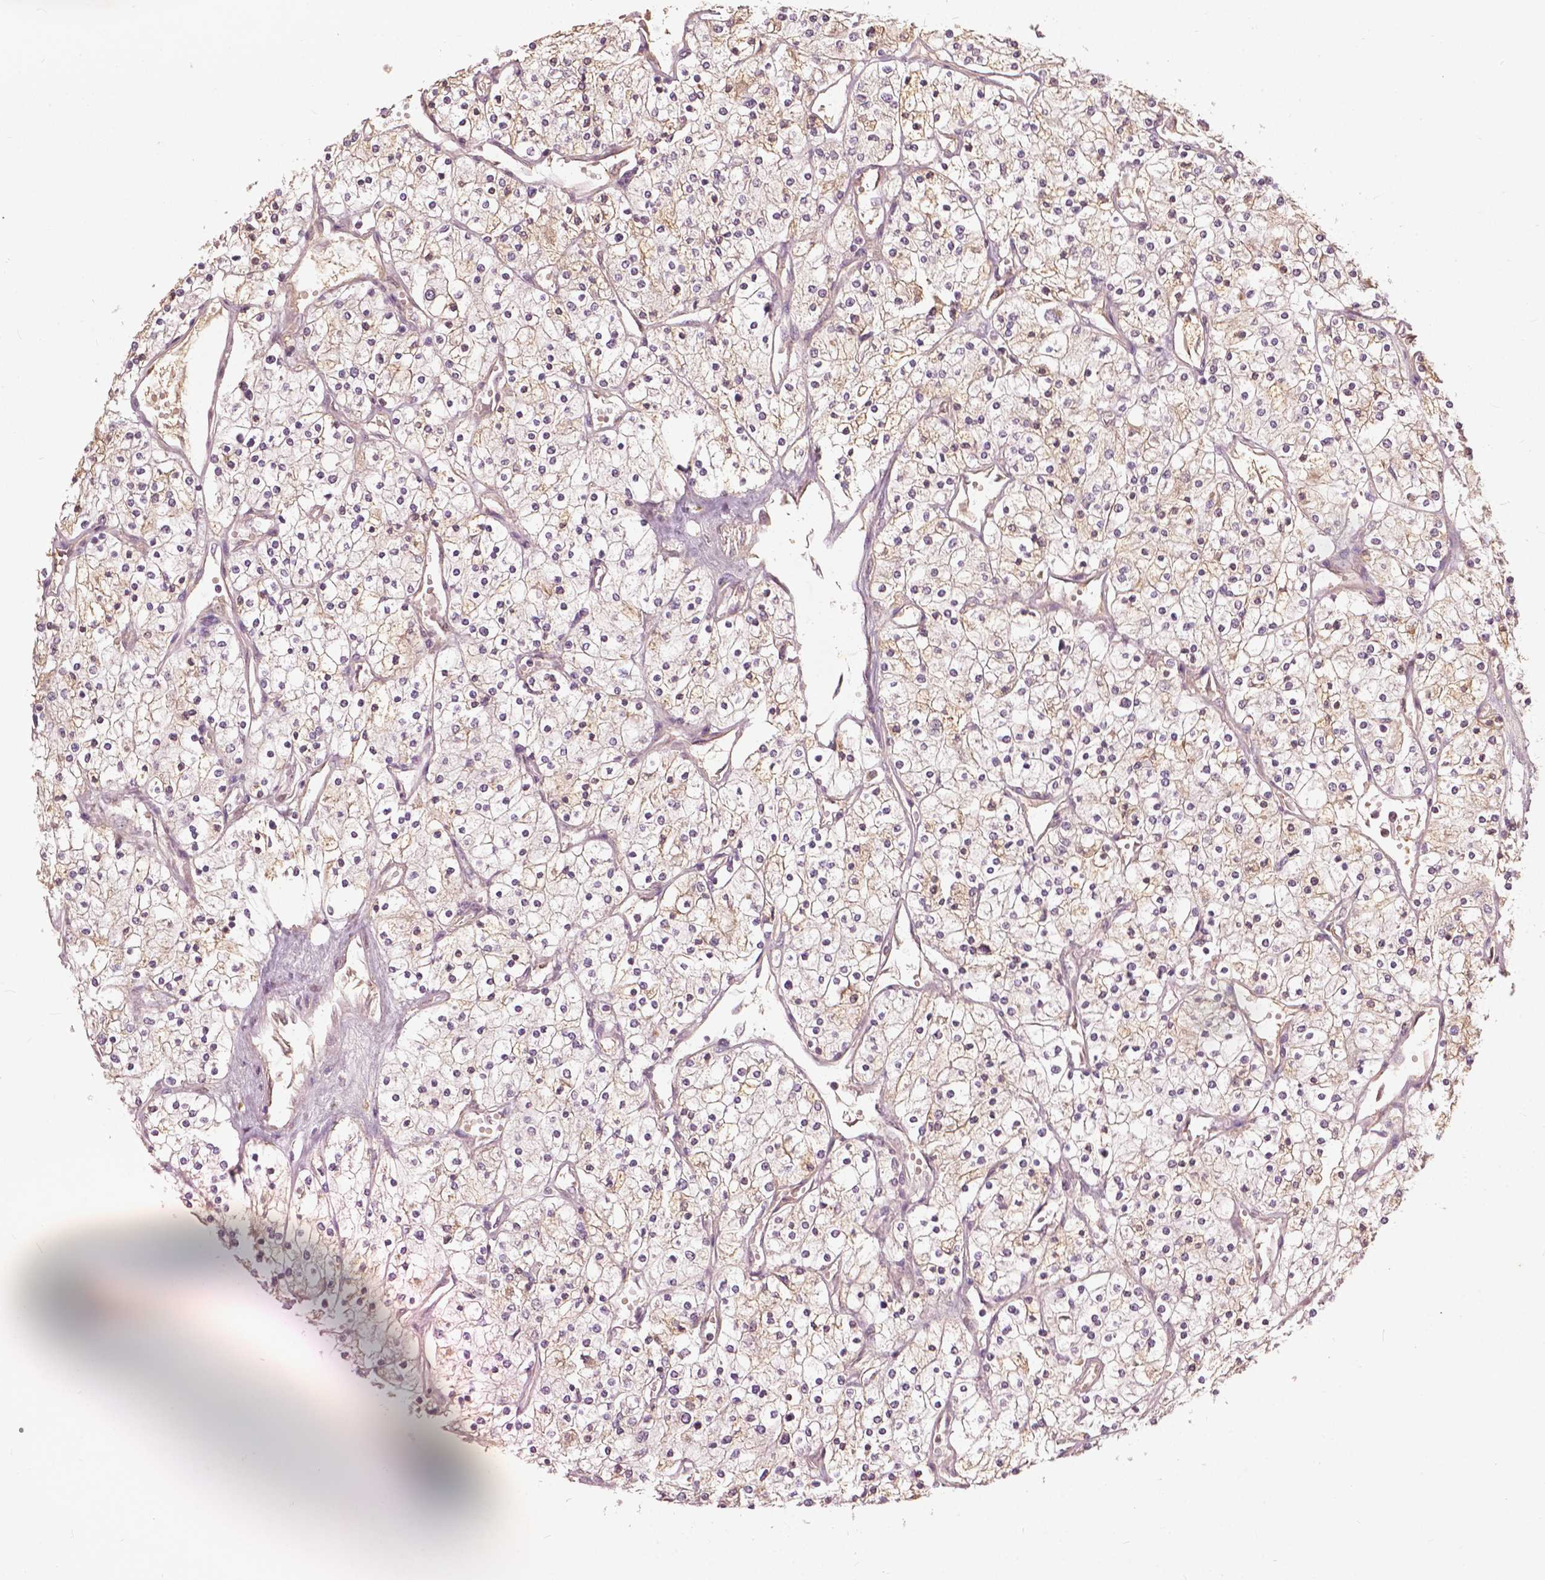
{"staining": {"intensity": "weak", "quantity": "<25%", "location": "cytoplasmic/membranous"}, "tissue": "renal cancer", "cell_type": "Tumor cells", "image_type": "cancer", "snomed": [{"axis": "morphology", "description": "Adenocarcinoma, NOS"}, {"axis": "topography", "description": "Kidney"}], "caption": "The micrograph shows no staining of tumor cells in adenocarcinoma (renal).", "gene": "ANGPTL4", "patient": {"sex": "male", "age": 80}}